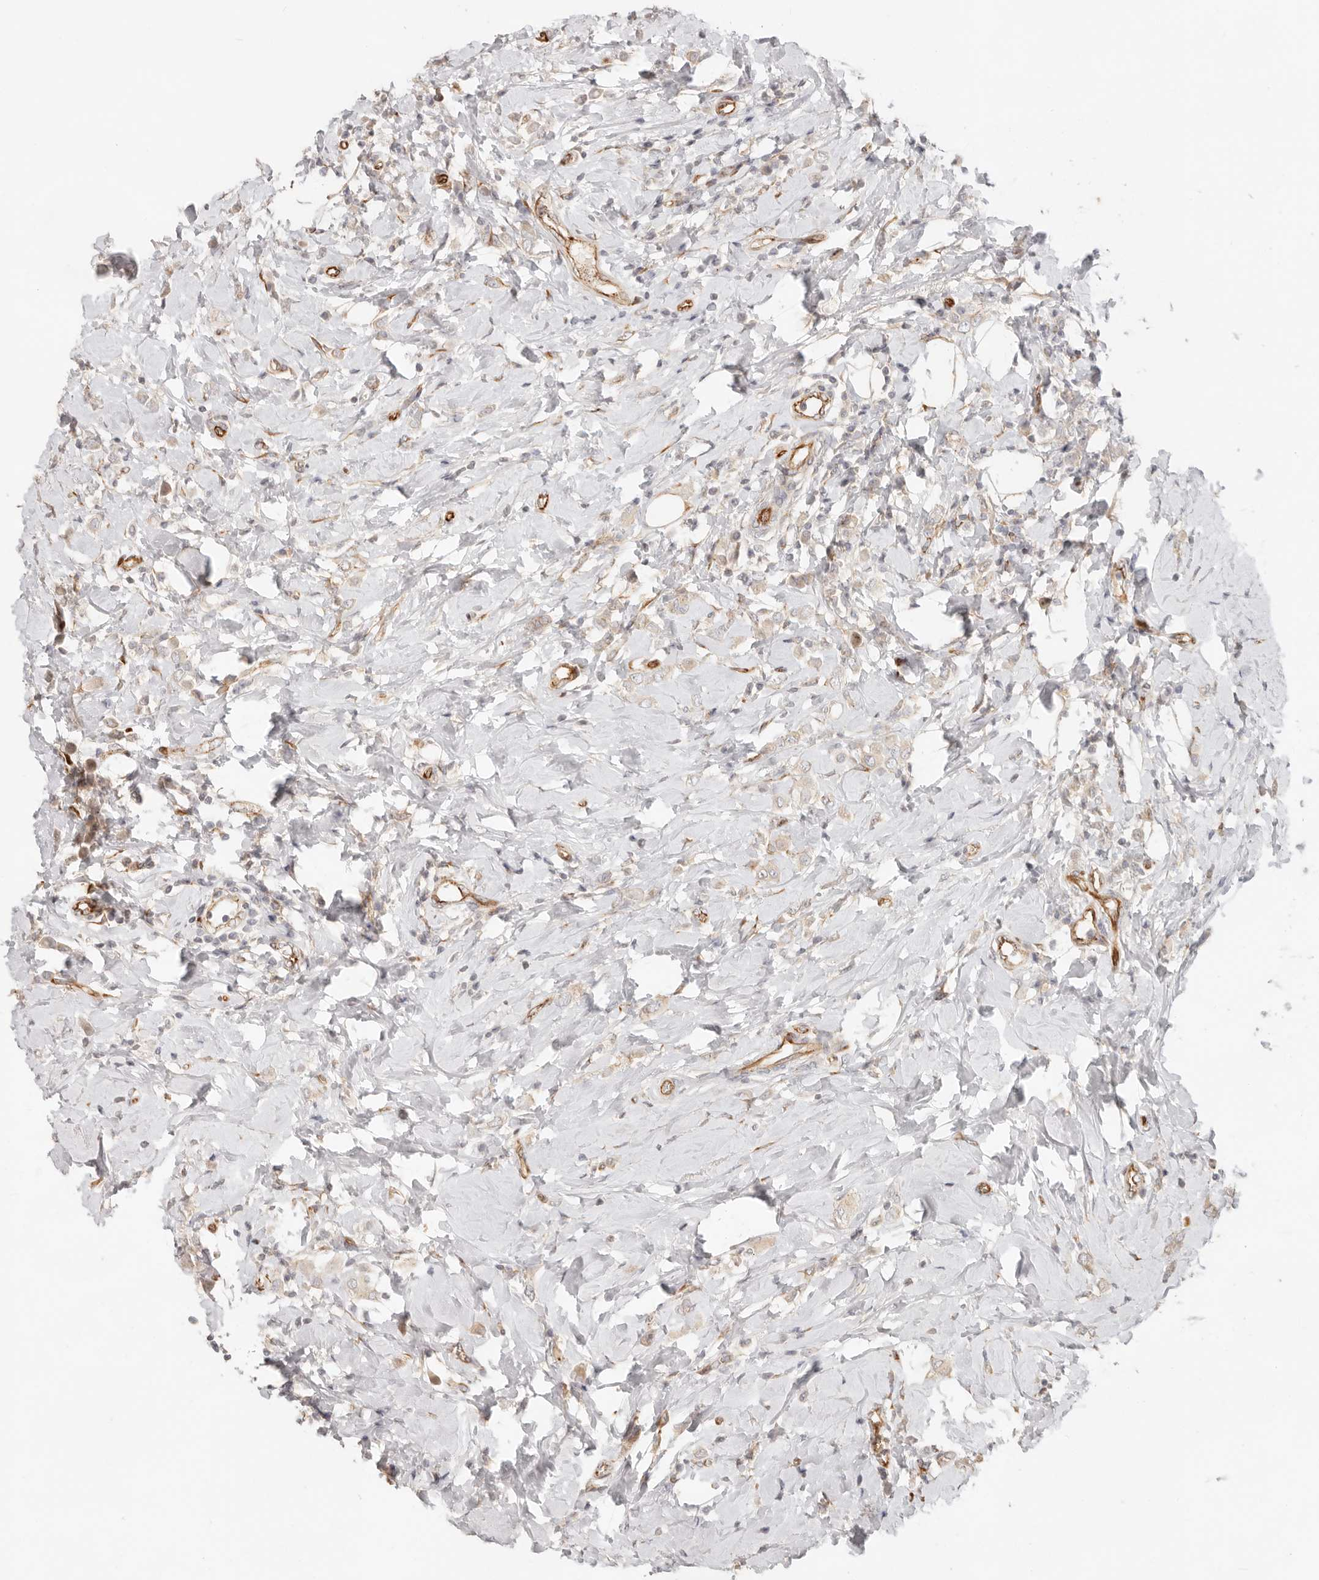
{"staining": {"intensity": "weak", "quantity": "25%-75%", "location": "cytoplasmic/membranous"}, "tissue": "breast cancer", "cell_type": "Tumor cells", "image_type": "cancer", "snomed": [{"axis": "morphology", "description": "Lobular carcinoma"}, {"axis": "topography", "description": "Breast"}], "caption": "There is low levels of weak cytoplasmic/membranous positivity in tumor cells of breast cancer, as demonstrated by immunohistochemical staining (brown color).", "gene": "SASS6", "patient": {"sex": "female", "age": 47}}